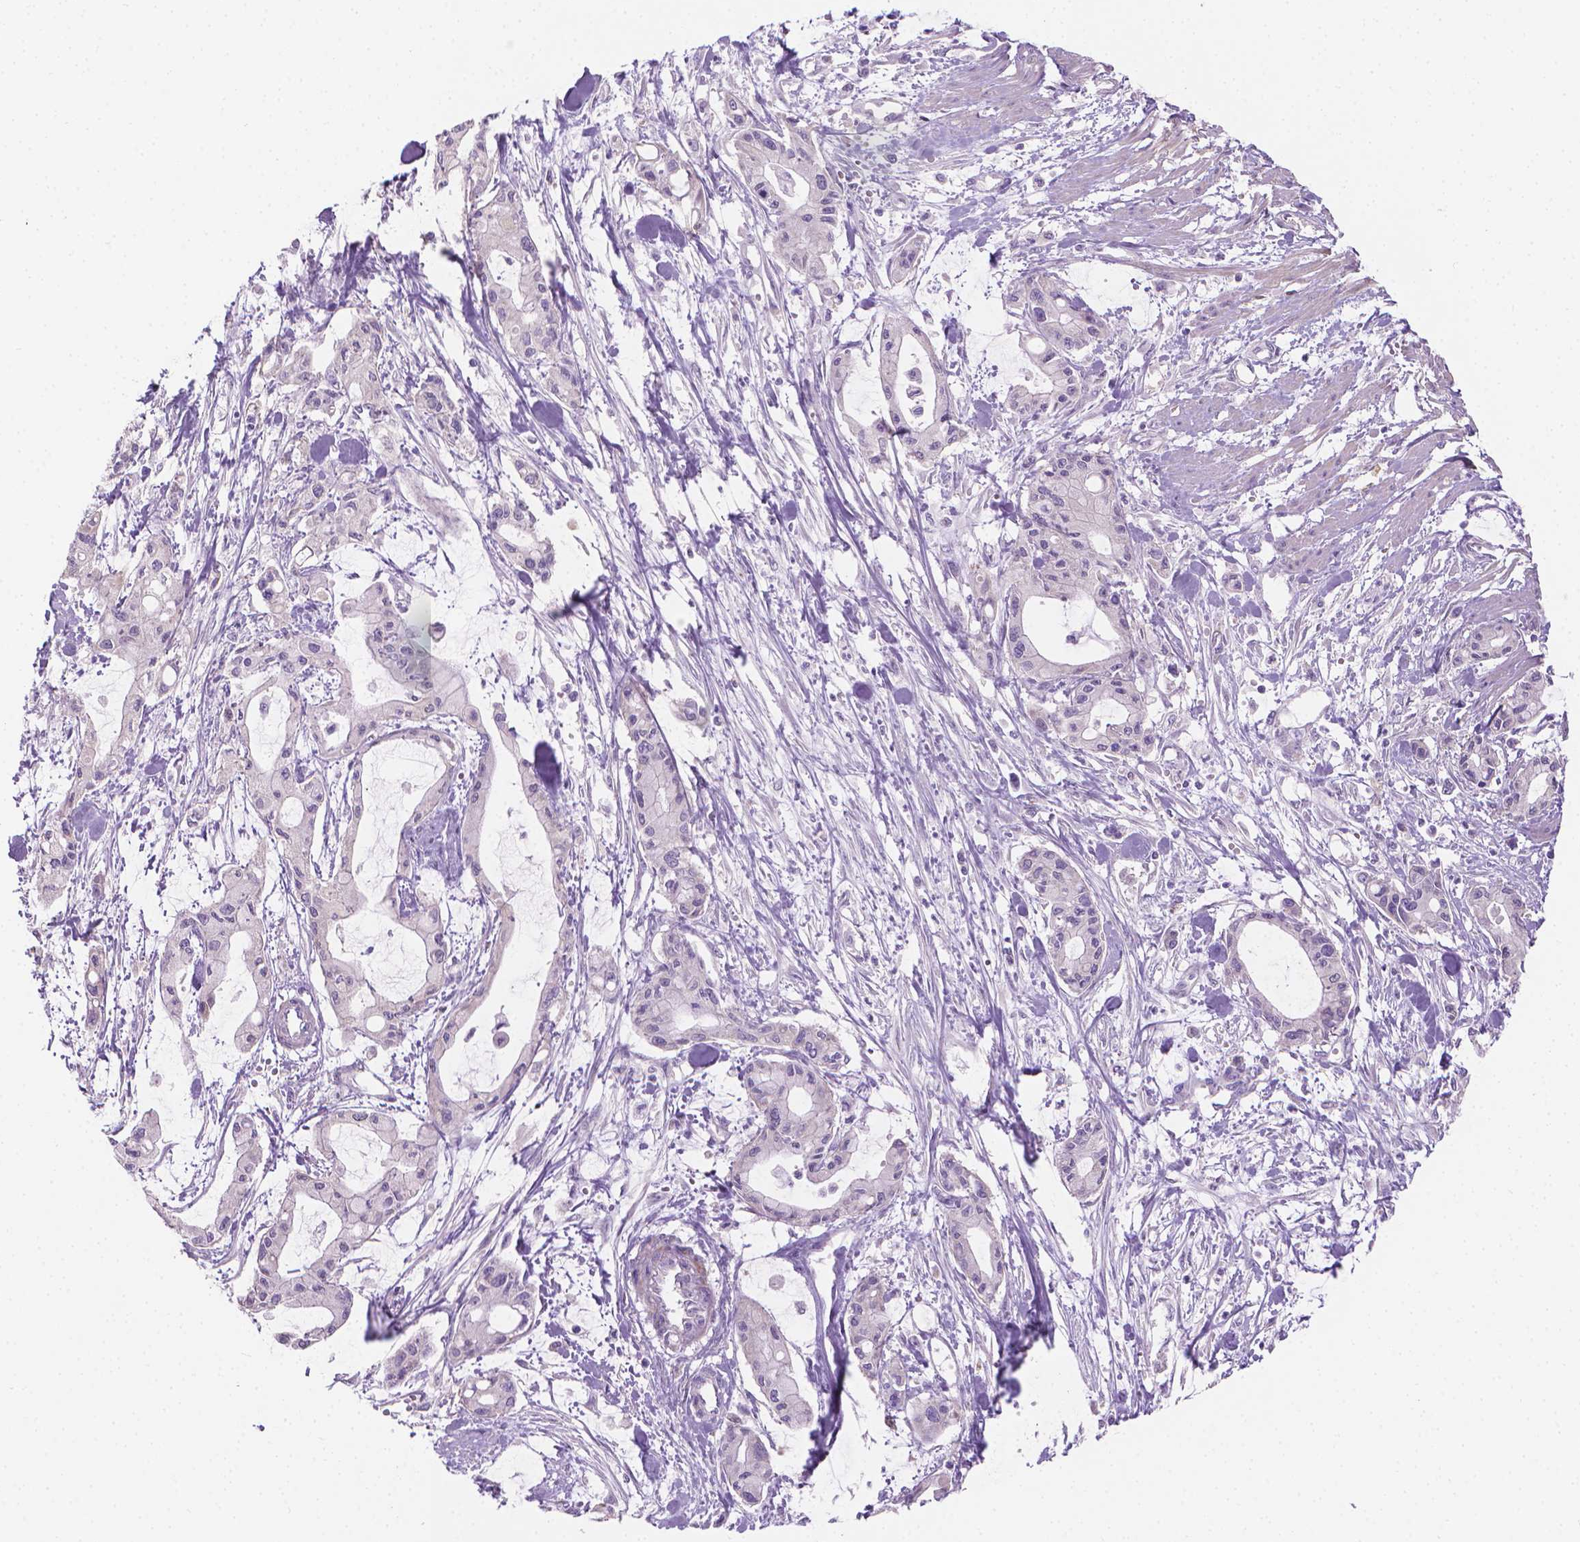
{"staining": {"intensity": "negative", "quantity": "none", "location": "none"}, "tissue": "pancreatic cancer", "cell_type": "Tumor cells", "image_type": "cancer", "snomed": [{"axis": "morphology", "description": "Adenocarcinoma, NOS"}, {"axis": "topography", "description": "Pancreas"}], "caption": "This is an immunohistochemistry (IHC) photomicrograph of pancreatic cancer. There is no staining in tumor cells.", "gene": "GSDMA", "patient": {"sex": "male", "age": 48}}